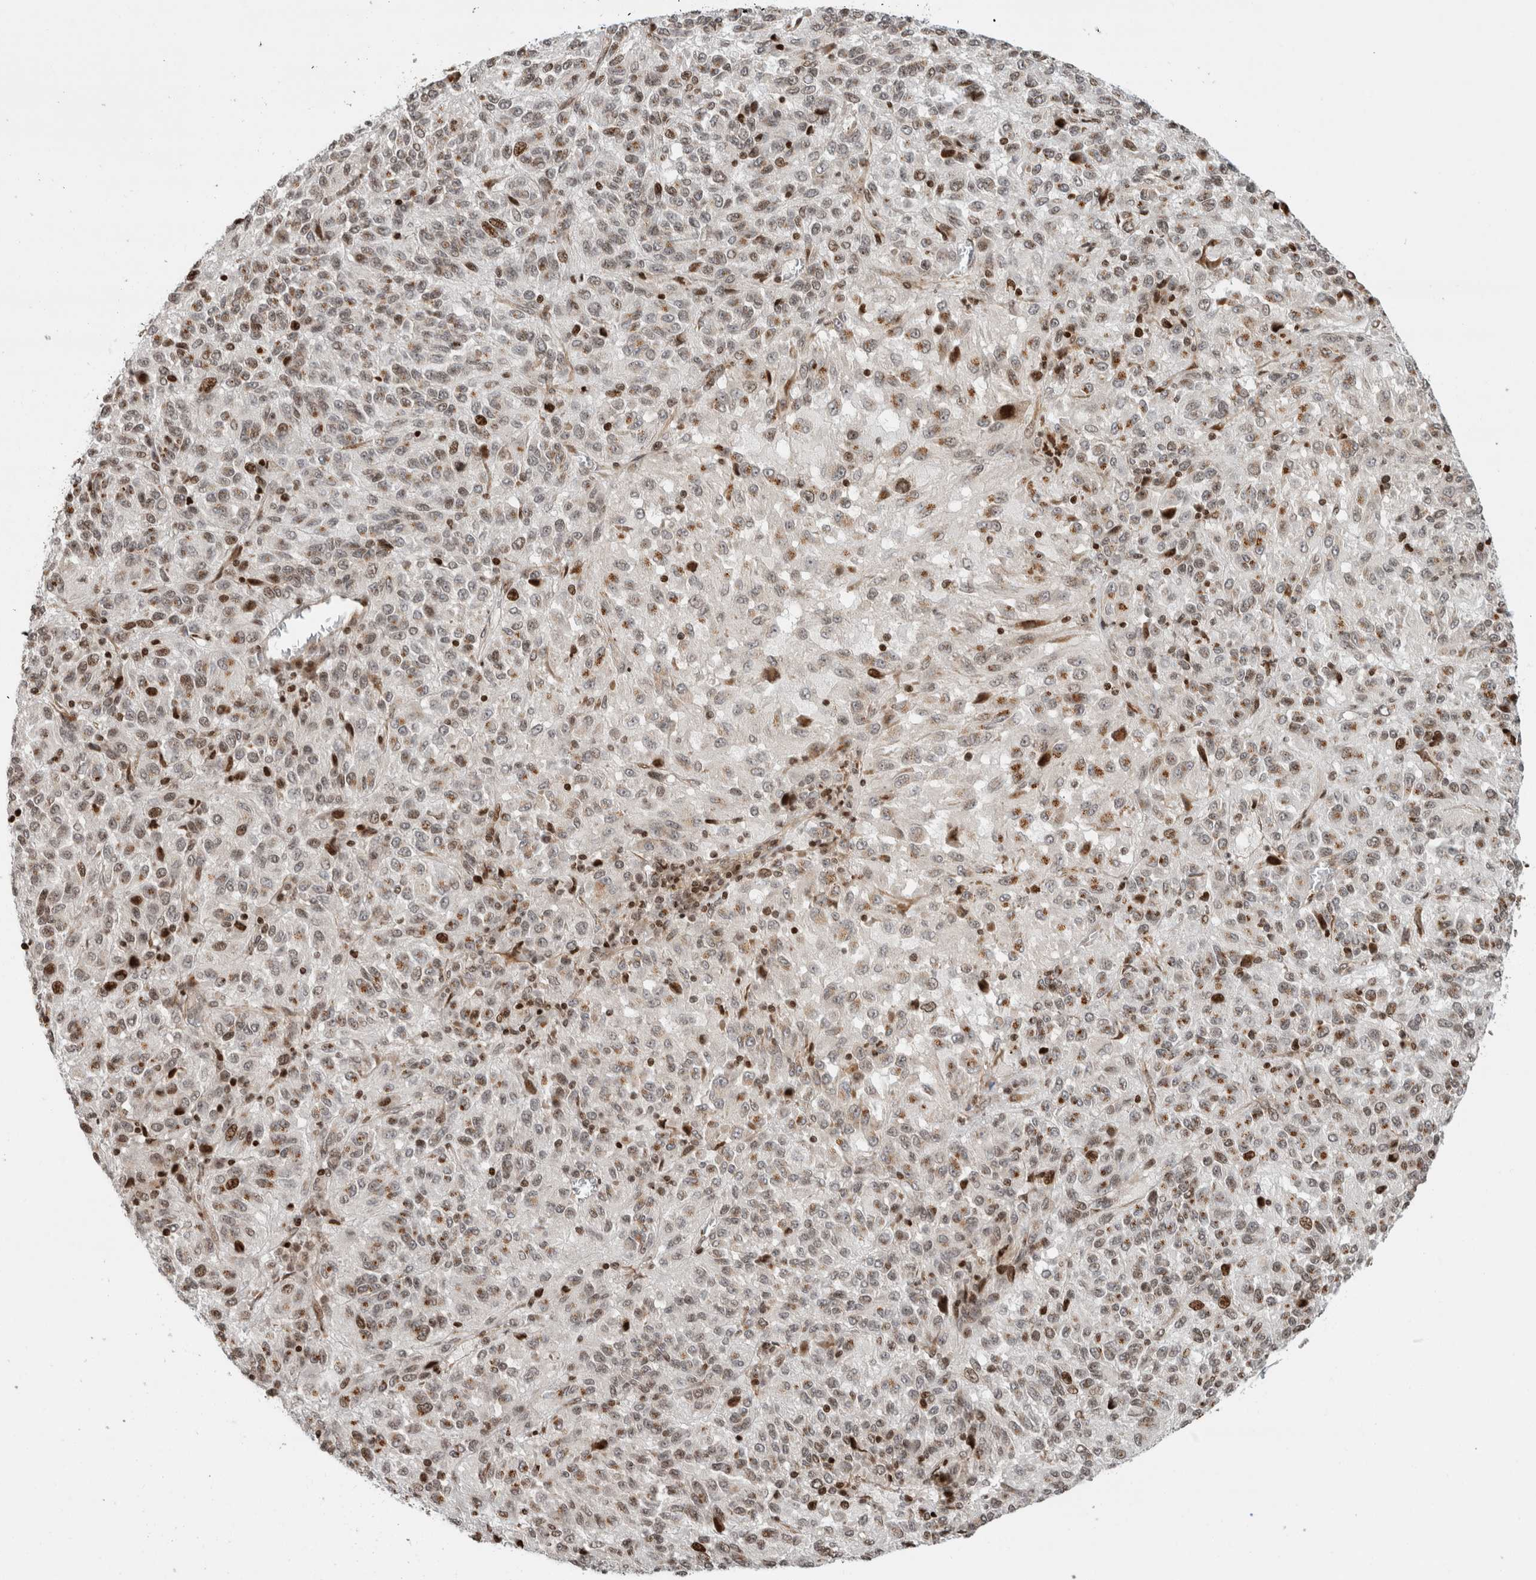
{"staining": {"intensity": "moderate", "quantity": ">75%", "location": "cytoplasmic/membranous"}, "tissue": "melanoma", "cell_type": "Tumor cells", "image_type": "cancer", "snomed": [{"axis": "morphology", "description": "Malignant melanoma, Metastatic site"}, {"axis": "topography", "description": "Lung"}], "caption": "About >75% of tumor cells in human malignant melanoma (metastatic site) display moderate cytoplasmic/membranous protein positivity as visualized by brown immunohistochemical staining.", "gene": "GINS4", "patient": {"sex": "male", "age": 64}}